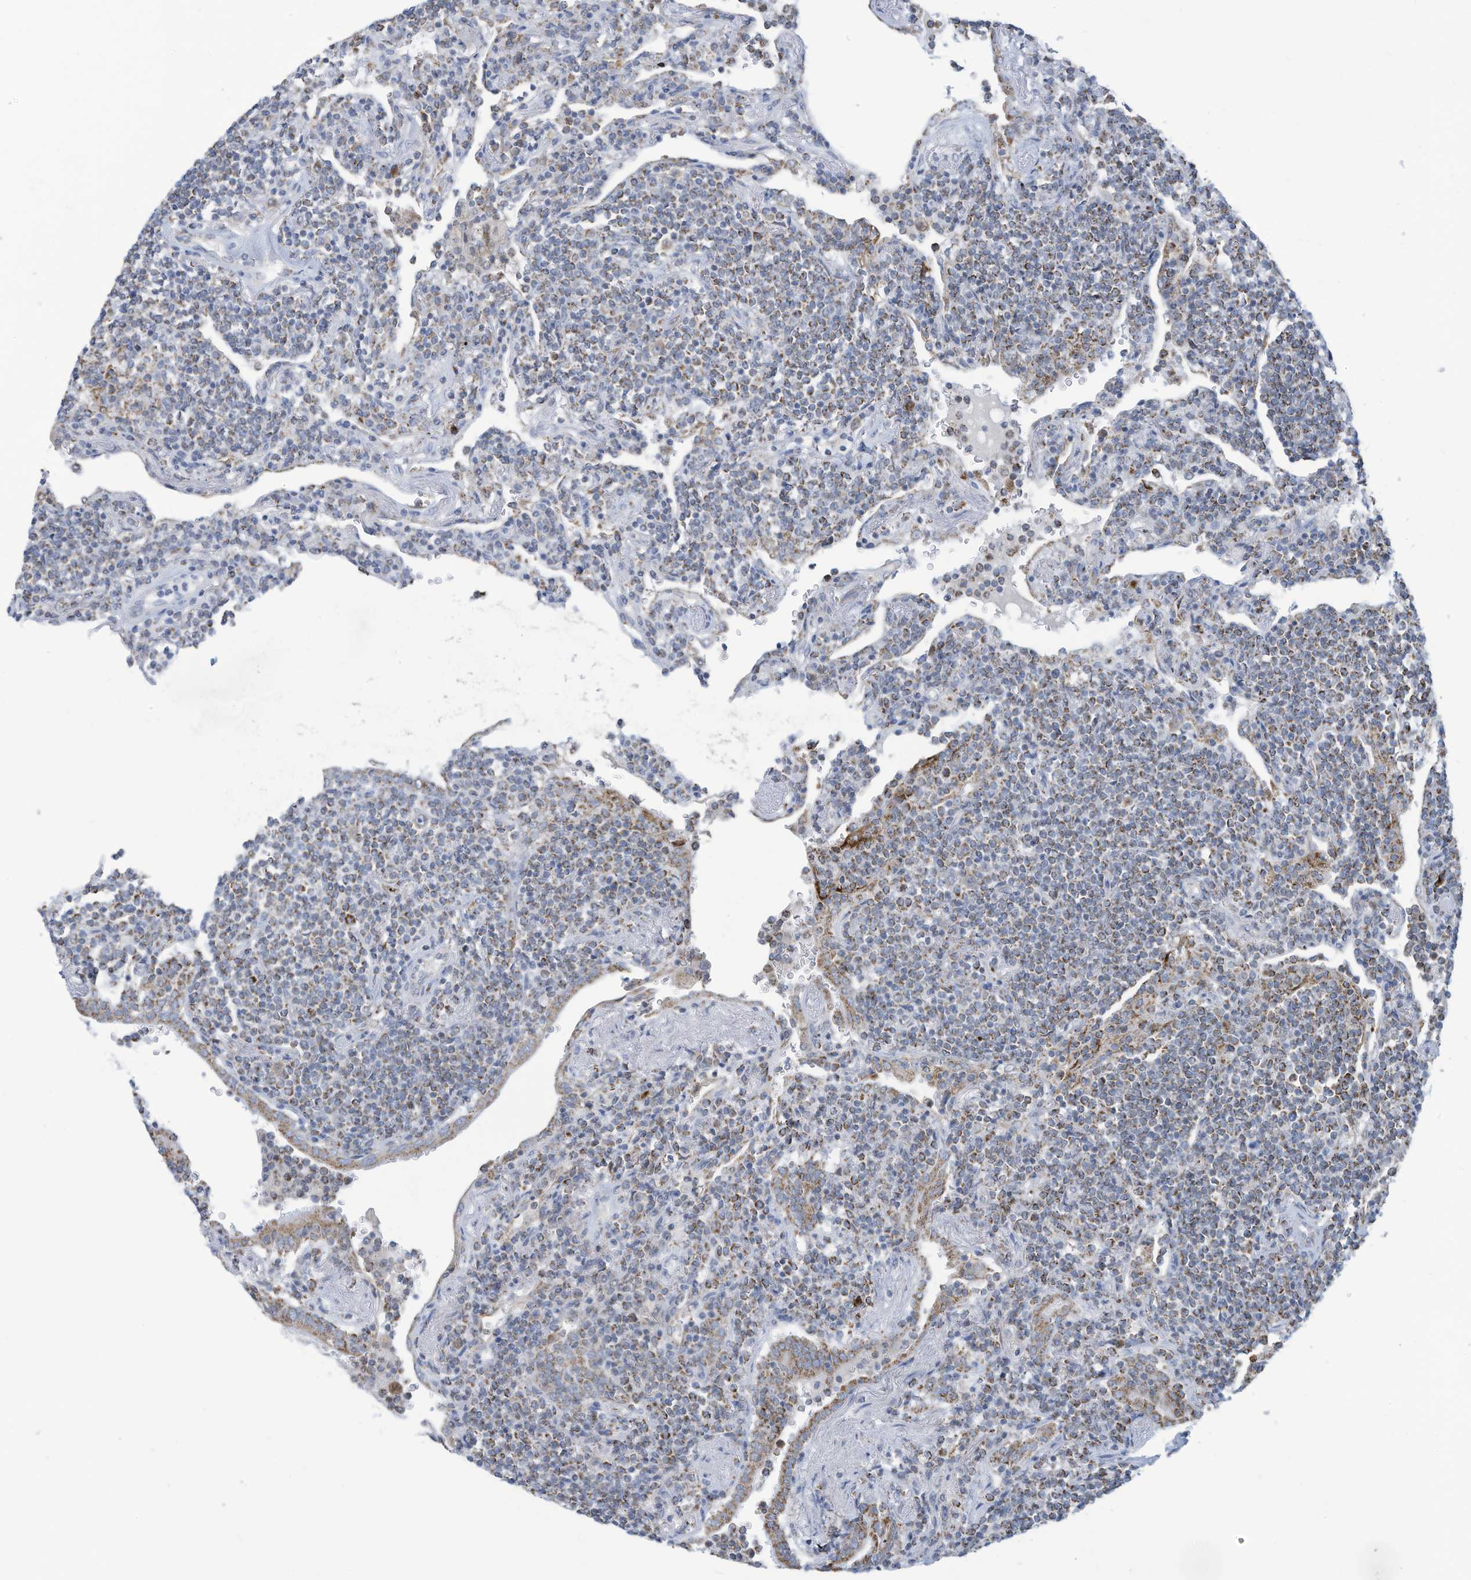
{"staining": {"intensity": "weak", "quantity": "25%-75%", "location": "cytoplasmic/membranous"}, "tissue": "lymphoma", "cell_type": "Tumor cells", "image_type": "cancer", "snomed": [{"axis": "morphology", "description": "Malignant lymphoma, non-Hodgkin's type, Low grade"}, {"axis": "topography", "description": "Lung"}], "caption": "An image showing weak cytoplasmic/membranous staining in about 25%-75% of tumor cells in low-grade malignant lymphoma, non-Hodgkin's type, as visualized by brown immunohistochemical staining.", "gene": "NLN", "patient": {"sex": "female", "age": 71}}